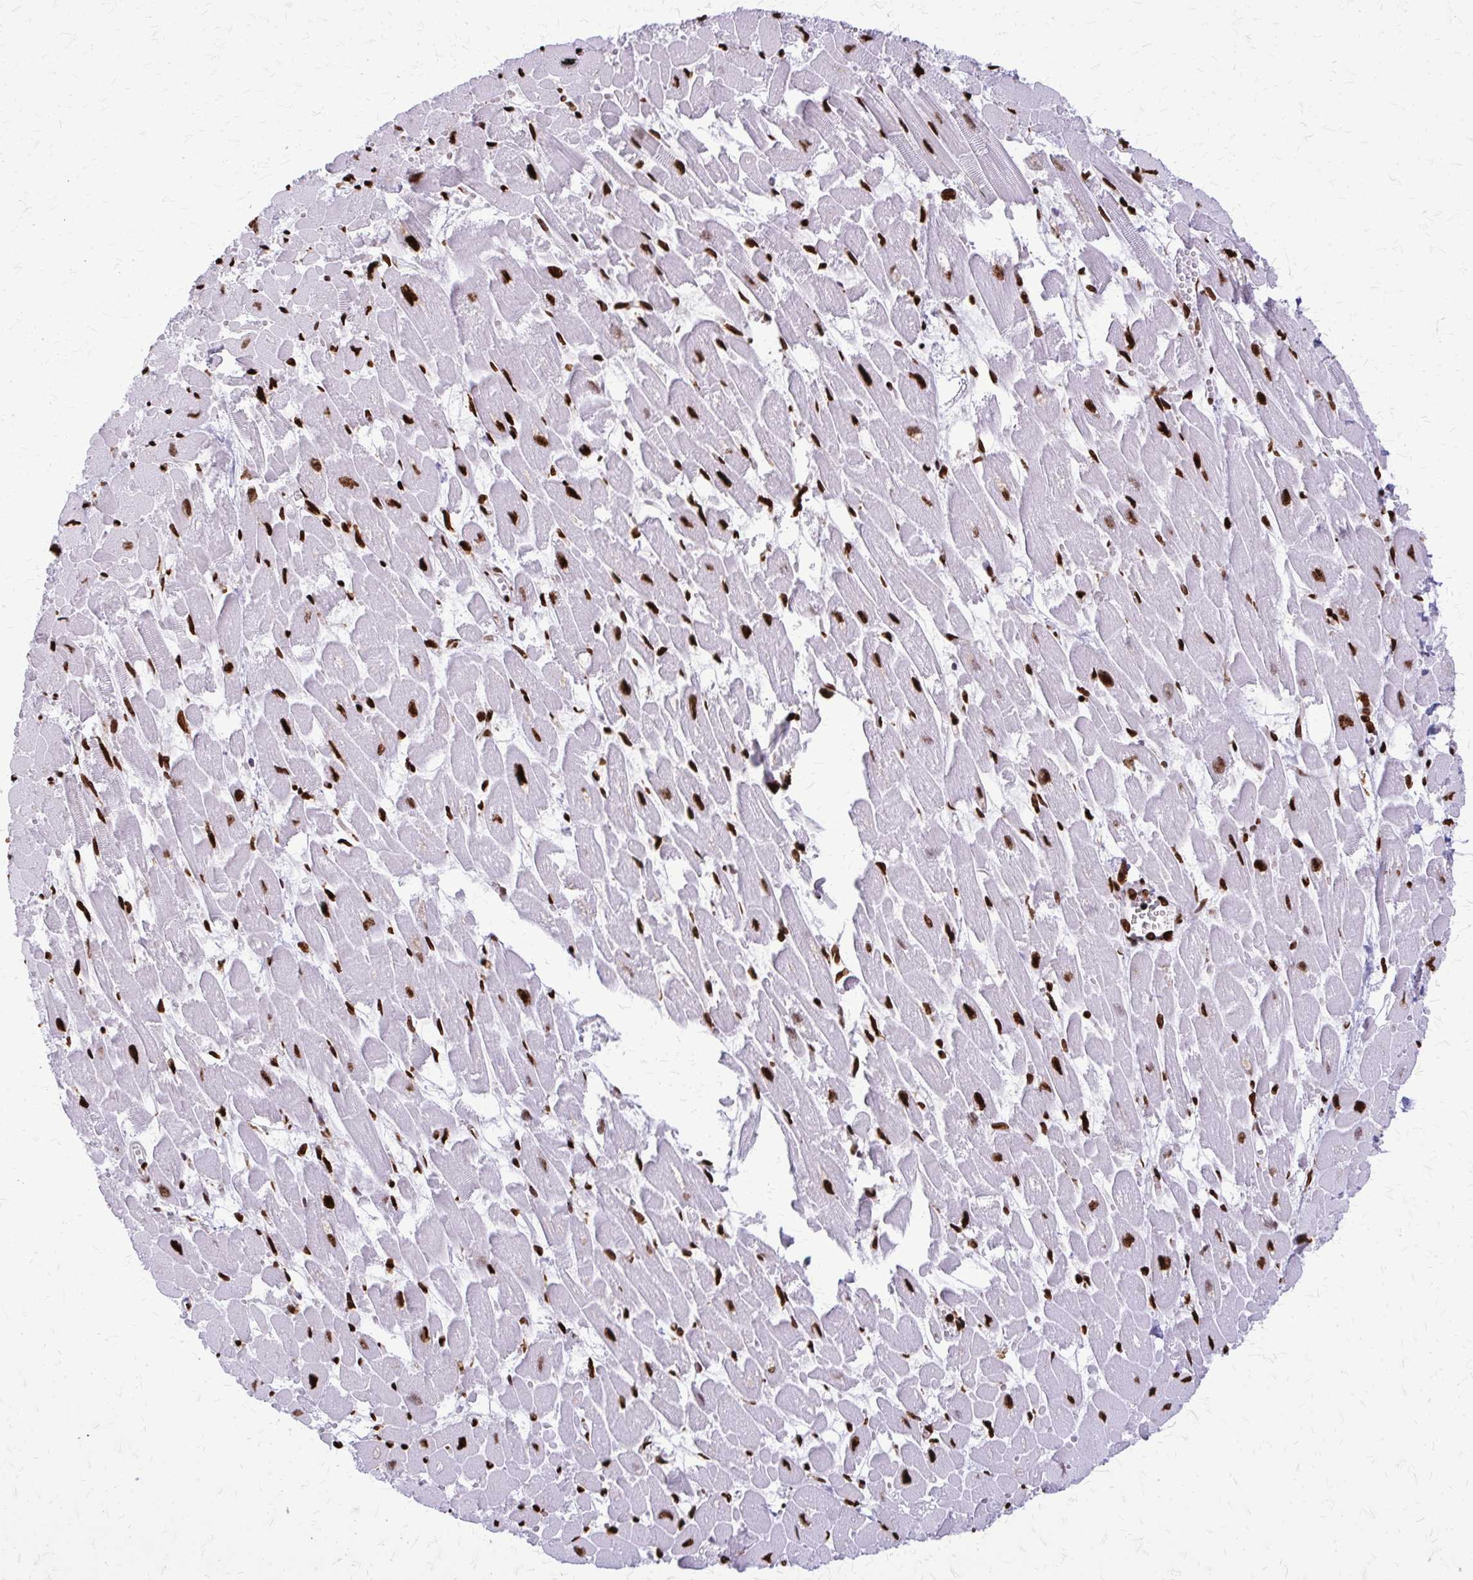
{"staining": {"intensity": "strong", "quantity": ">75%", "location": "nuclear"}, "tissue": "heart muscle", "cell_type": "Cardiomyocytes", "image_type": "normal", "snomed": [{"axis": "morphology", "description": "Normal tissue, NOS"}, {"axis": "topography", "description": "Heart"}], "caption": "Protein analysis of unremarkable heart muscle shows strong nuclear staining in approximately >75% of cardiomyocytes. The protein of interest is stained brown, and the nuclei are stained in blue (DAB (3,3'-diaminobenzidine) IHC with brightfield microscopy, high magnification).", "gene": "SFPQ", "patient": {"sex": "female", "age": 52}}